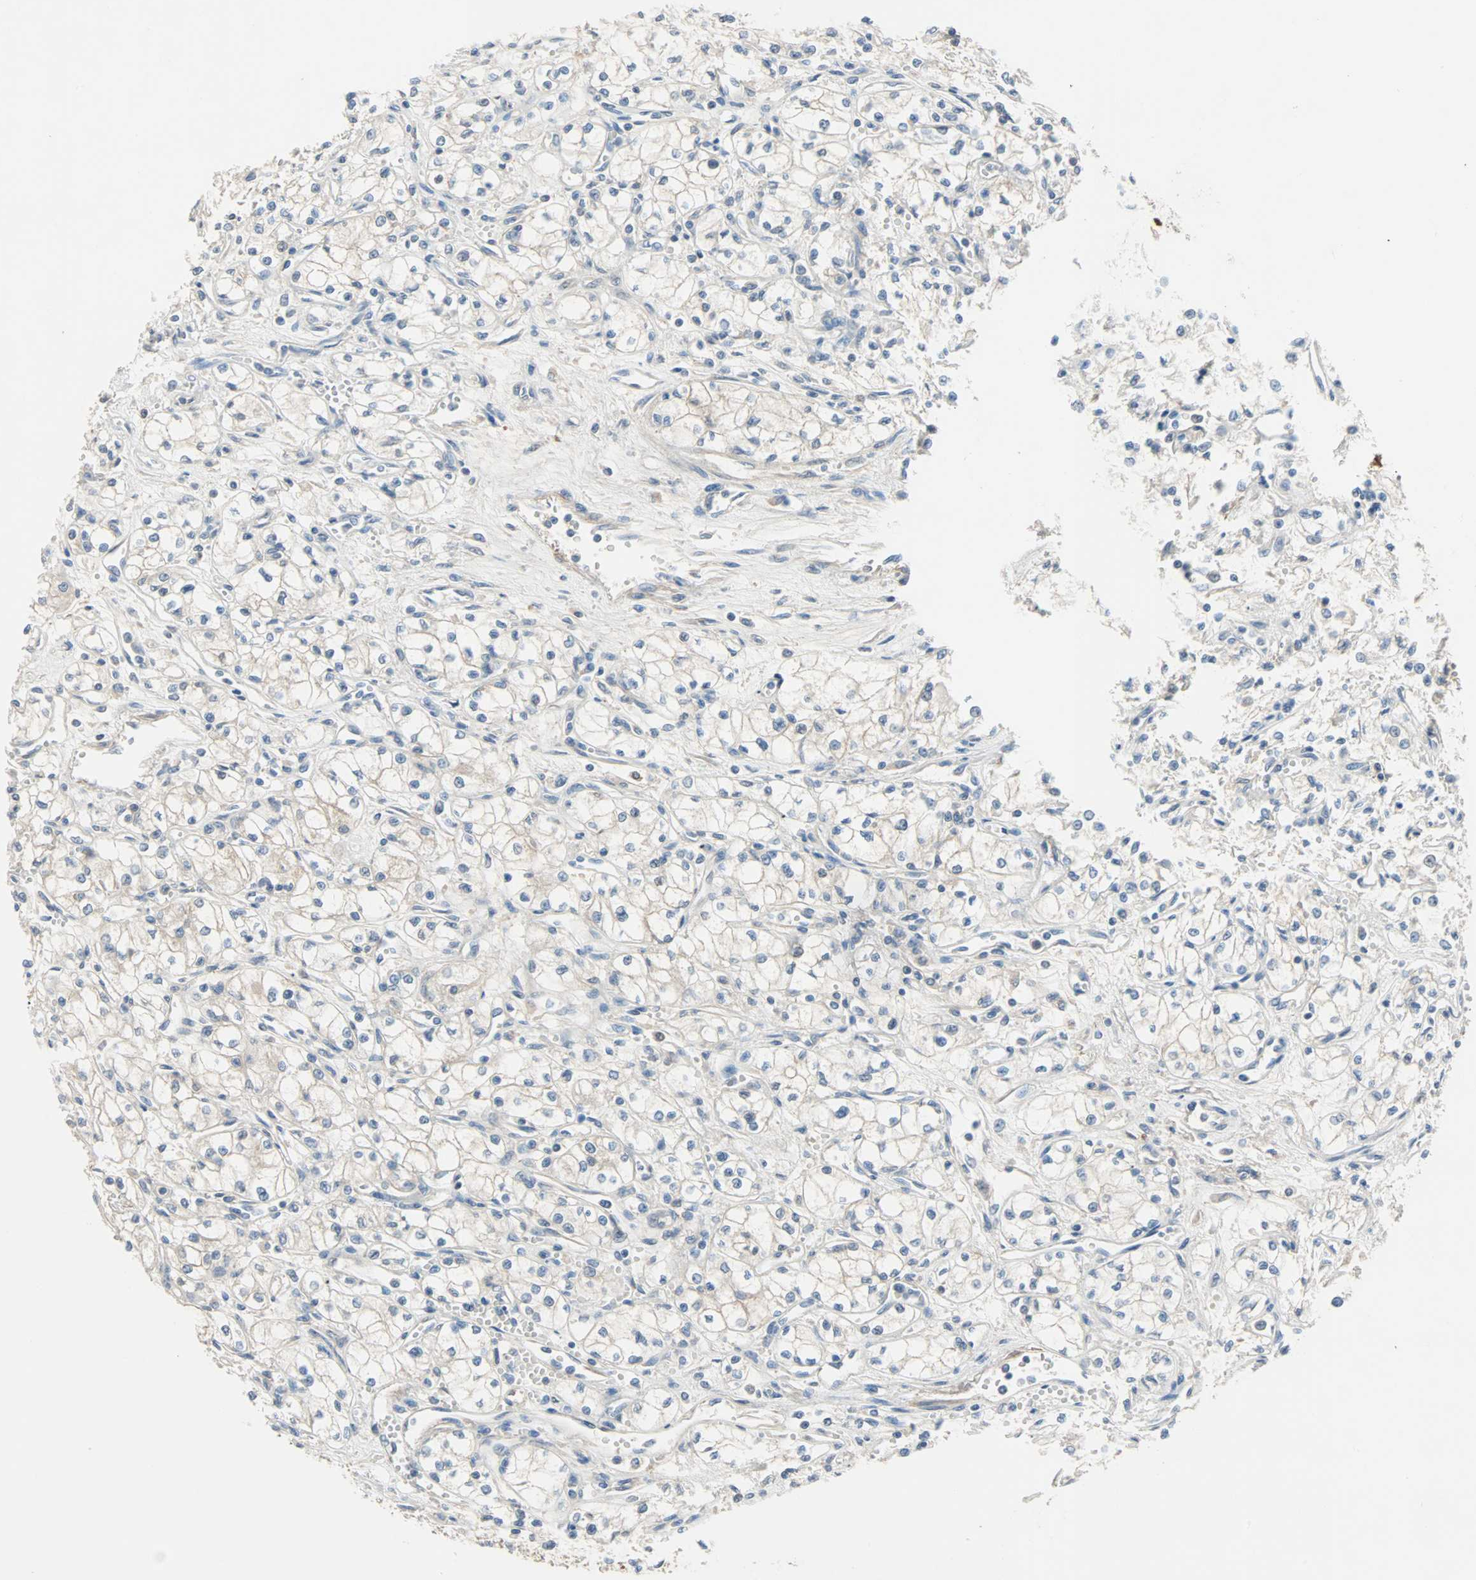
{"staining": {"intensity": "weak", "quantity": "25%-75%", "location": "cytoplasmic/membranous"}, "tissue": "renal cancer", "cell_type": "Tumor cells", "image_type": "cancer", "snomed": [{"axis": "morphology", "description": "Normal tissue, NOS"}, {"axis": "morphology", "description": "Adenocarcinoma, NOS"}, {"axis": "topography", "description": "Kidney"}], "caption": "An immunohistochemistry image of tumor tissue is shown. Protein staining in brown highlights weak cytoplasmic/membranous positivity in renal cancer (adenocarcinoma) within tumor cells.", "gene": "TNFRSF12A", "patient": {"sex": "male", "age": 59}}